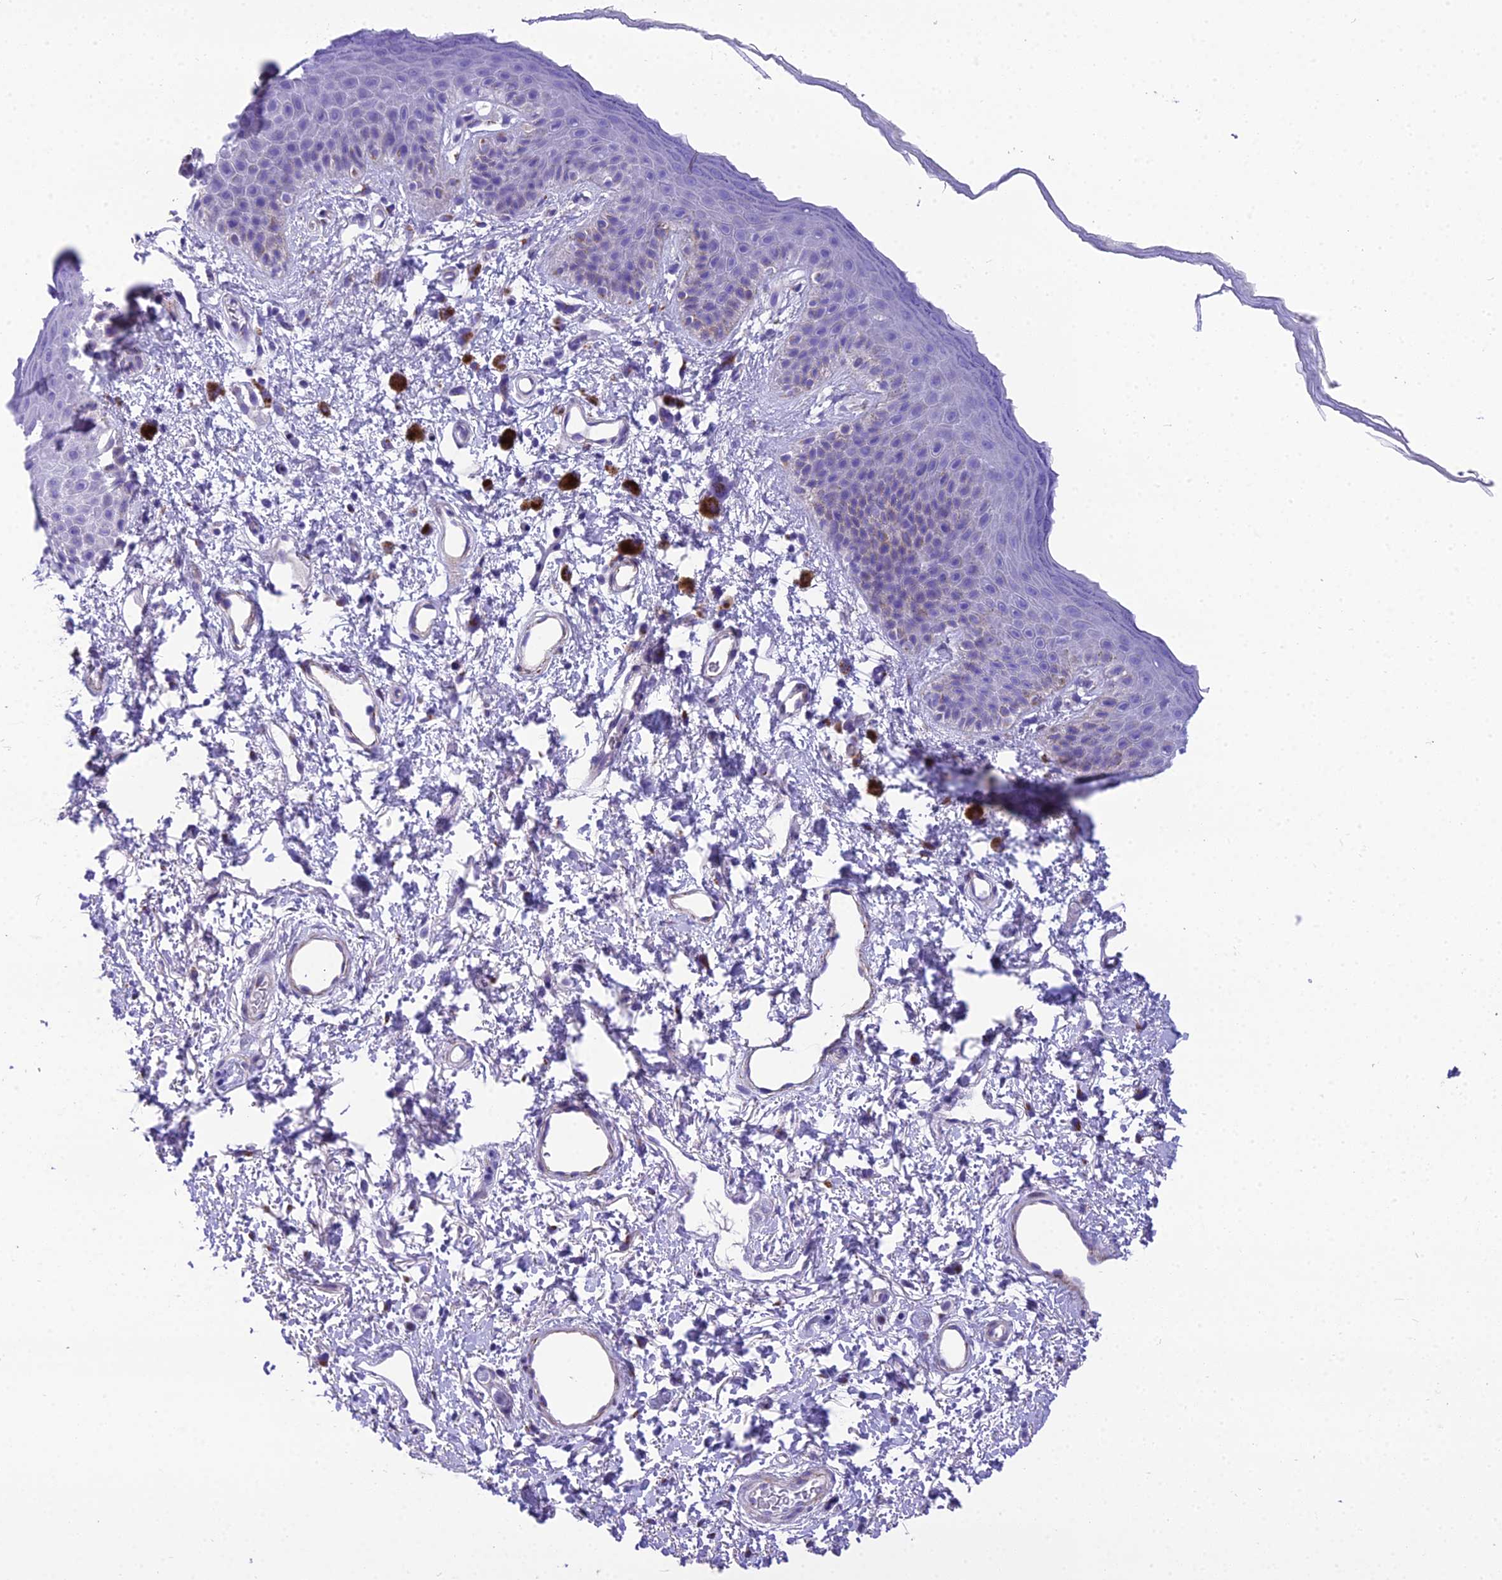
{"staining": {"intensity": "moderate", "quantity": "<25%", "location": "cytoplasmic/membranous"}, "tissue": "skin", "cell_type": "Epidermal cells", "image_type": "normal", "snomed": [{"axis": "morphology", "description": "Normal tissue, NOS"}, {"axis": "topography", "description": "Anal"}], "caption": "Immunohistochemistry histopathology image of unremarkable skin: skin stained using immunohistochemistry (IHC) demonstrates low levels of moderate protein expression localized specifically in the cytoplasmic/membranous of epidermal cells, appearing as a cytoplasmic/membranous brown color.", "gene": "GFRA1", "patient": {"sex": "female", "age": 46}}